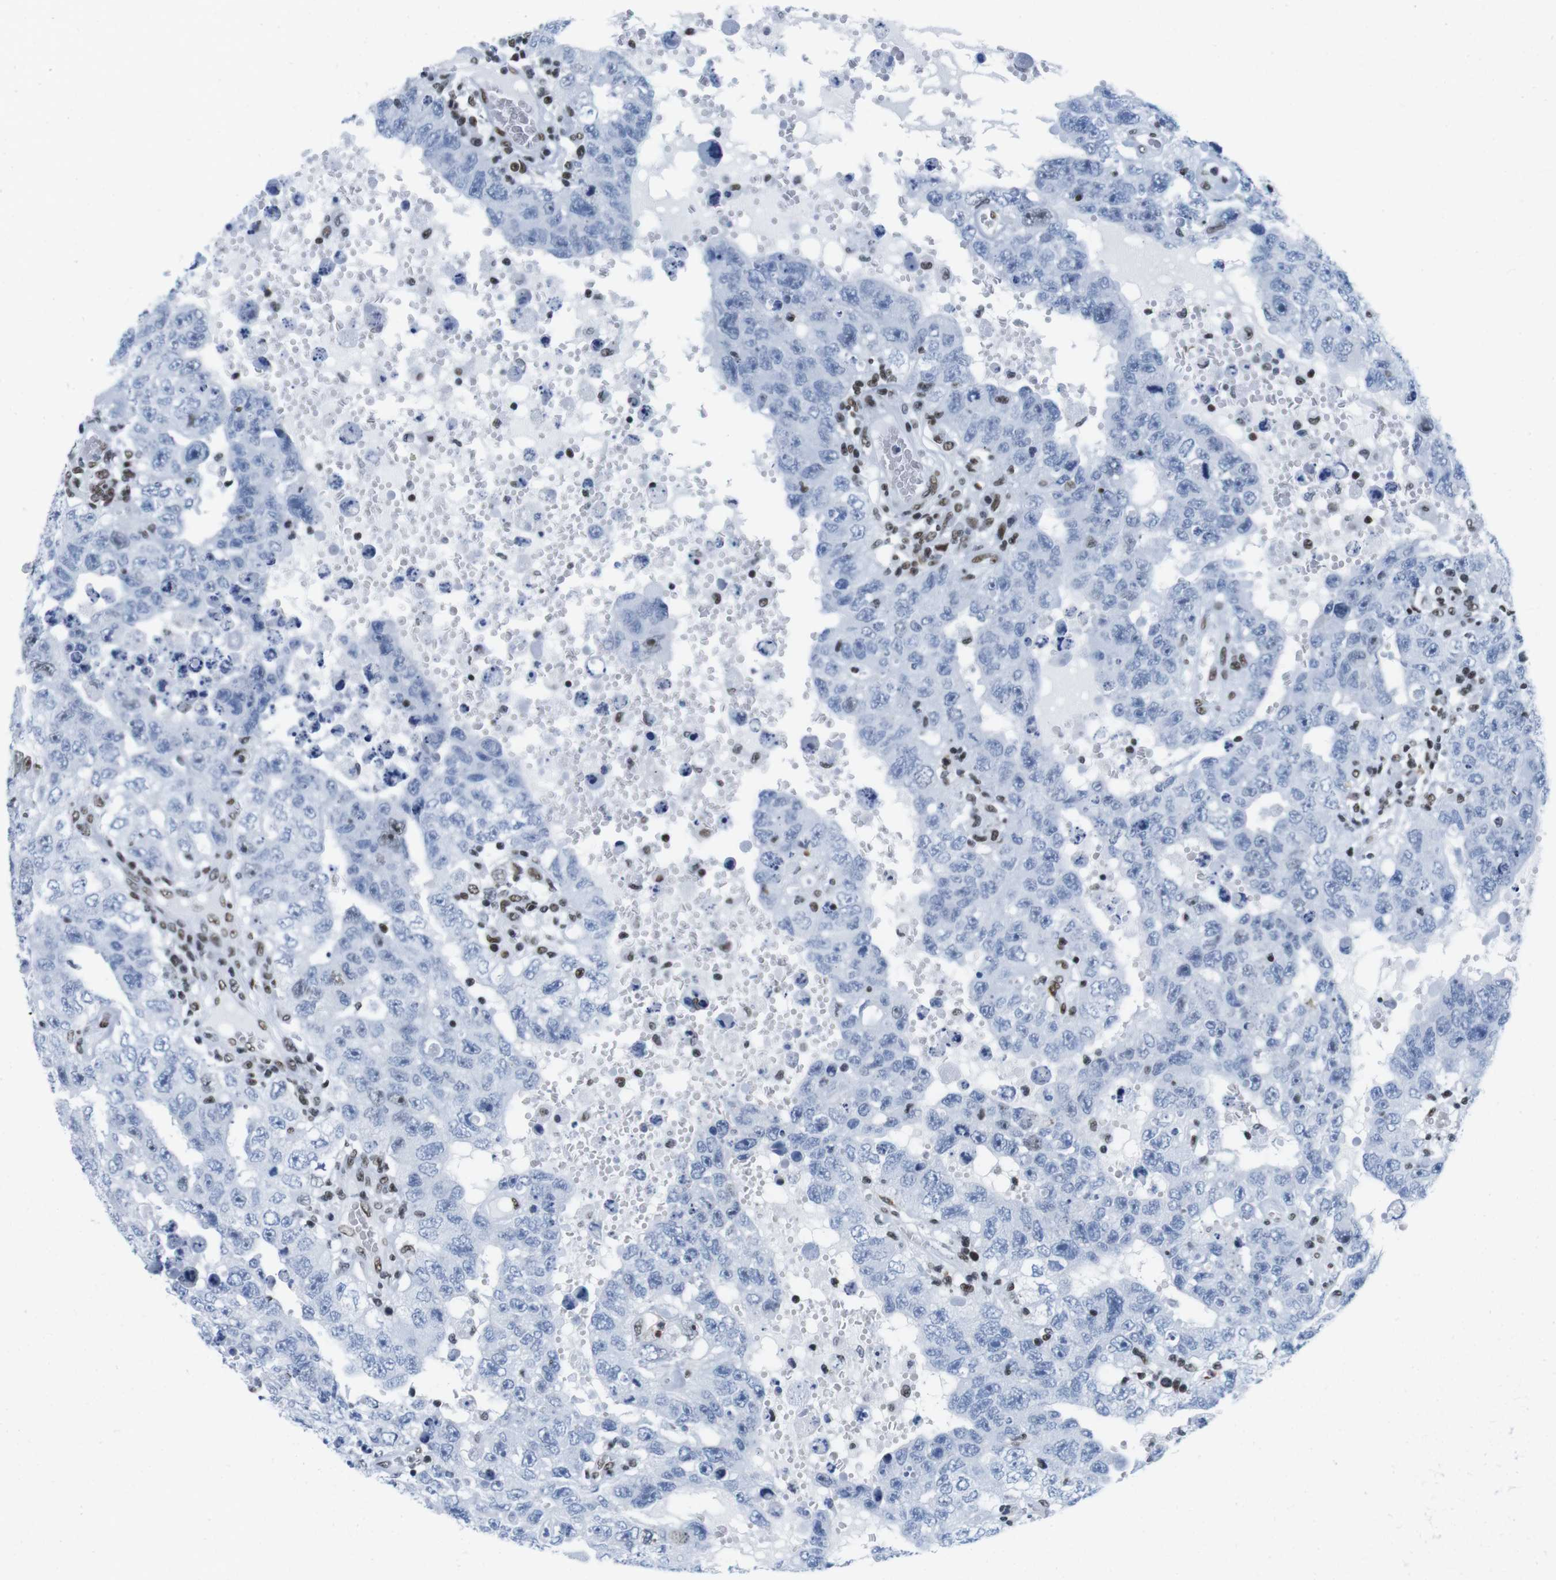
{"staining": {"intensity": "negative", "quantity": "none", "location": "none"}, "tissue": "testis cancer", "cell_type": "Tumor cells", "image_type": "cancer", "snomed": [{"axis": "morphology", "description": "Carcinoma, Embryonal, NOS"}, {"axis": "topography", "description": "Testis"}], "caption": "The photomicrograph exhibits no significant expression in tumor cells of testis cancer.", "gene": "IFI16", "patient": {"sex": "male", "age": 26}}